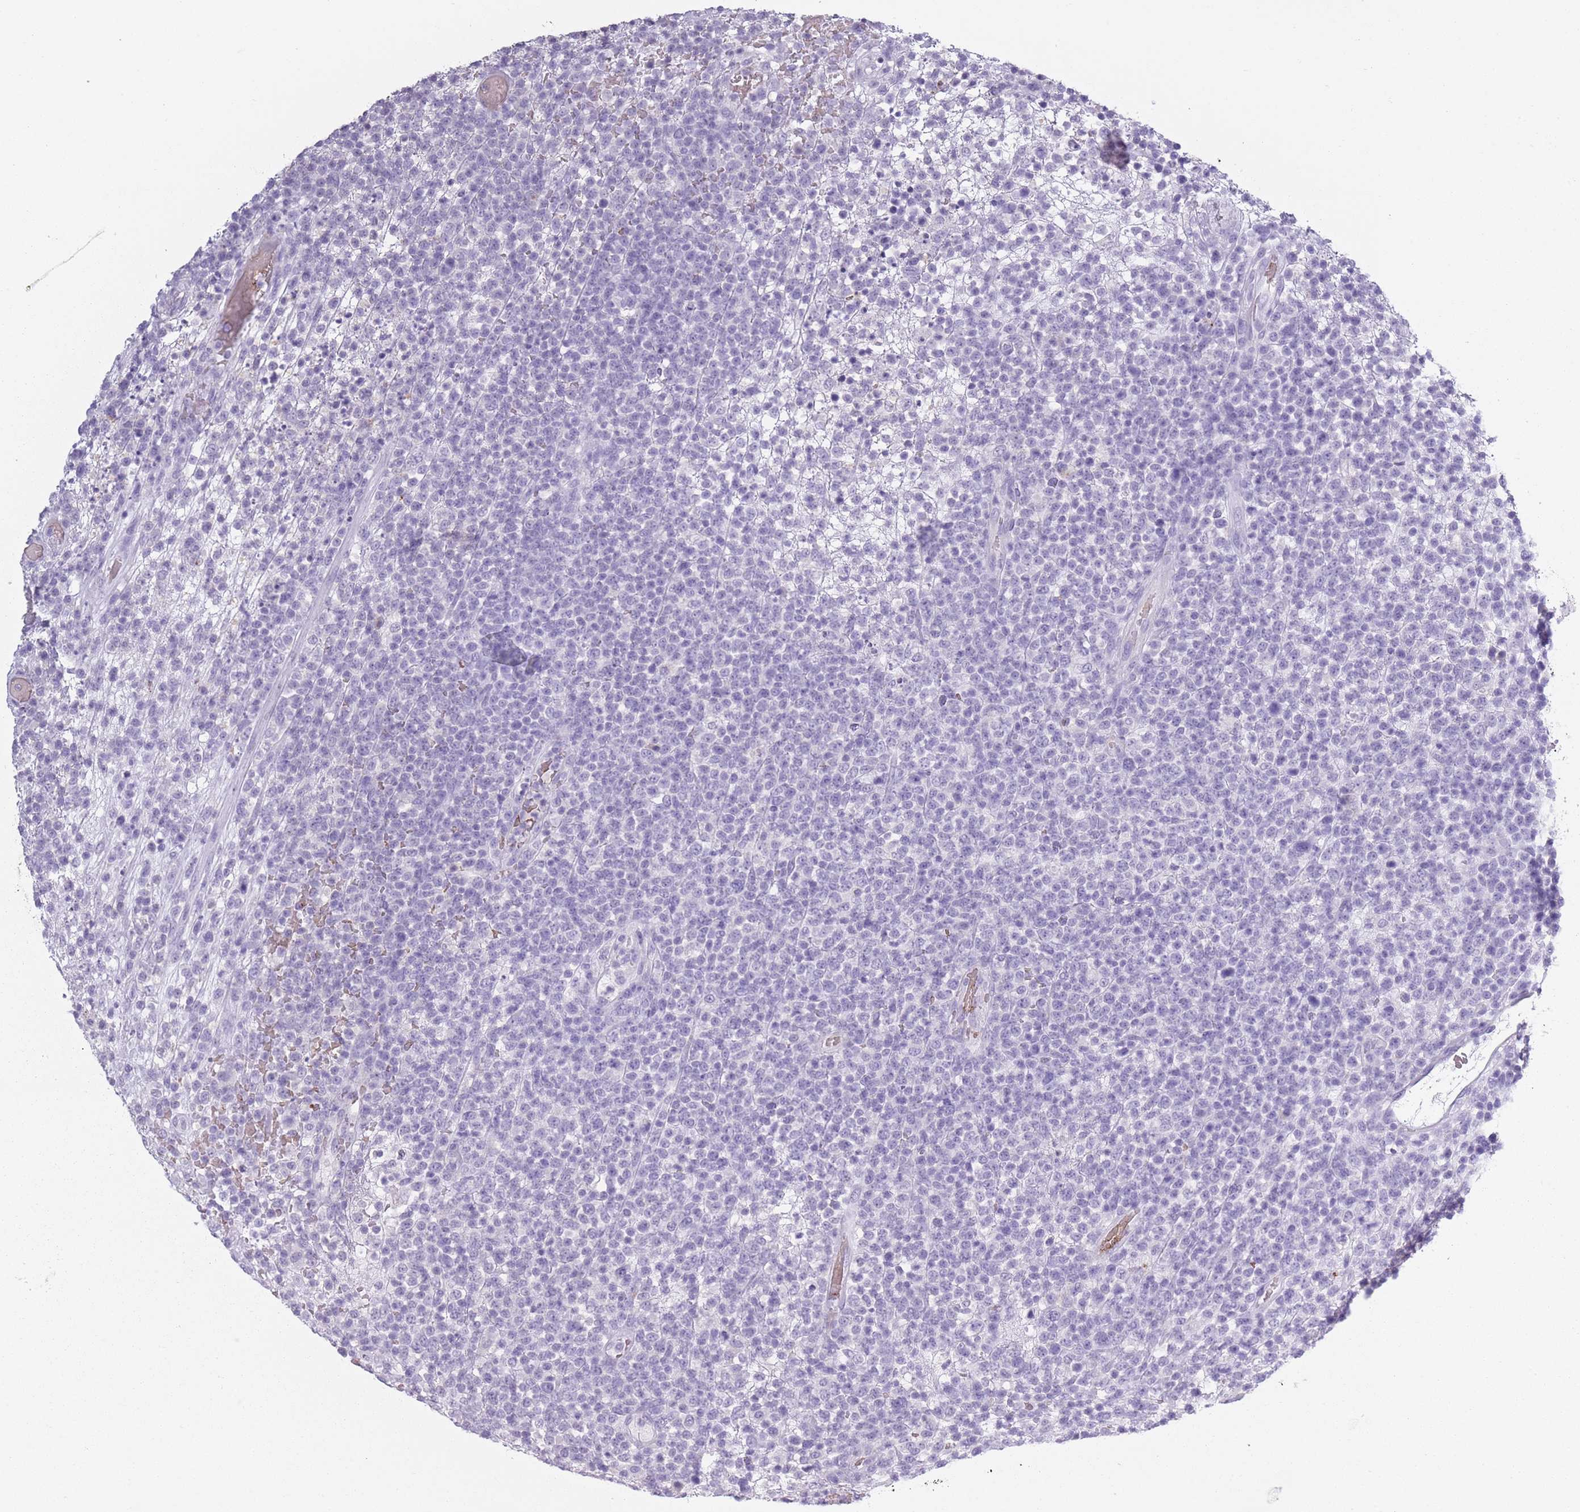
{"staining": {"intensity": "negative", "quantity": "none", "location": "none"}, "tissue": "lymphoma", "cell_type": "Tumor cells", "image_type": "cancer", "snomed": [{"axis": "morphology", "description": "Malignant lymphoma, non-Hodgkin's type, High grade"}, {"axis": "topography", "description": "Colon"}], "caption": "The micrograph displays no significant expression in tumor cells of high-grade malignant lymphoma, non-Hodgkin's type.", "gene": "OR7C1", "patient": {"sex": "female", "age": 53}}